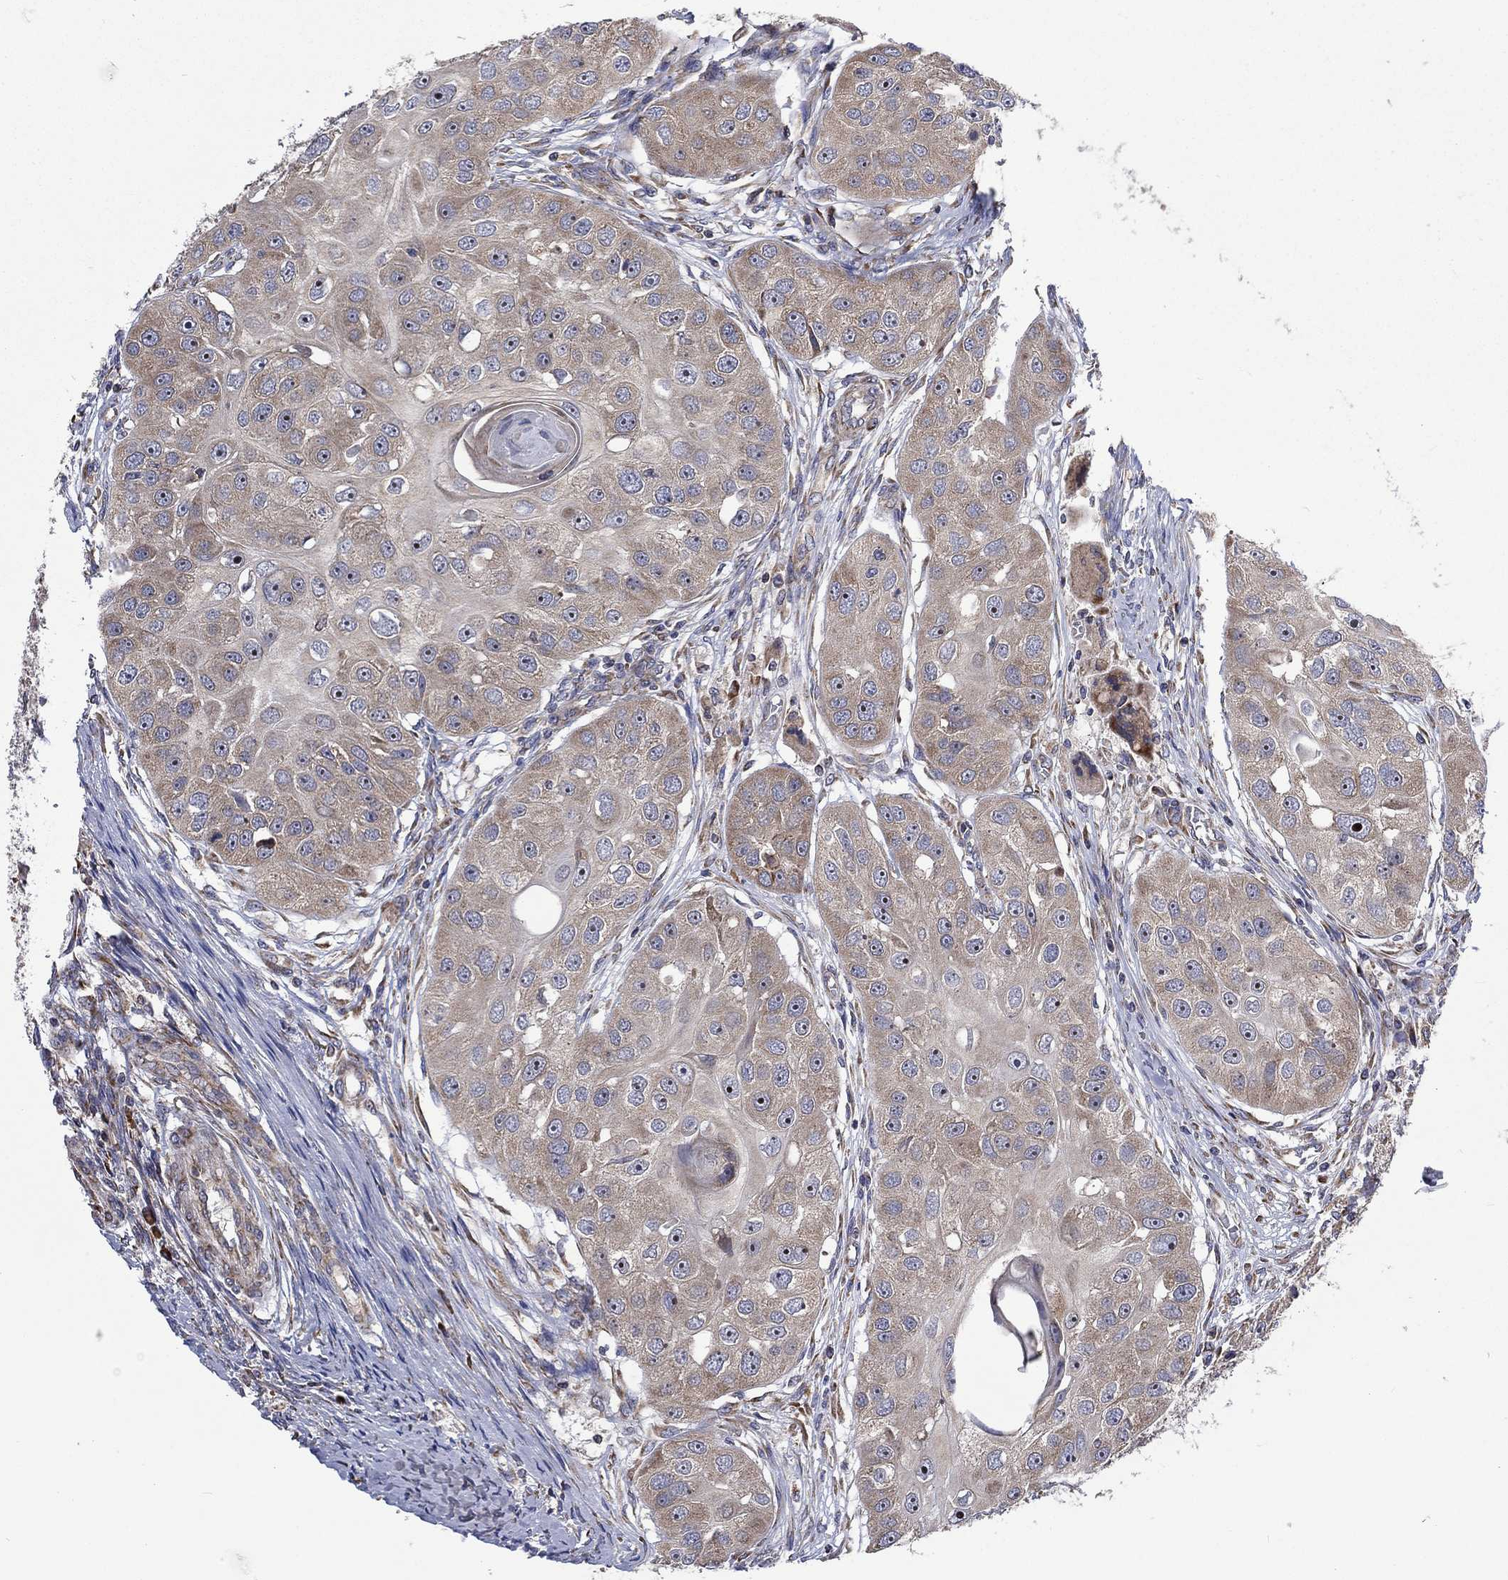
{"staining": {"intensity": "weak", "quantity": "25%-75%", "location": "cytoplasmic/membranous"}, "tissue": "head and neck cancer", "cell_type": "Tumor cells", "image_type": "cancer", "snomed": [{"axis": "morphology", "description": "Normal tissue, NOS"}, {"axis": "morphology", "description": "Squamous cell carcinoma, NOS"}, {"axis": "topography", "description": "Skeletal muscle"}, {"axis": "topography", "description": "Head-Neck"}], "caption": "DAB (3,3'-diaminobenzidine) immunohistochemical staining of human squamous cell carcinoma (head and neck) shows weak cytoplasmic/membranous protein staining in approximately 25%-75% of tumor cells.", "gene": "RPLP0", "patient": {"sex": "male", "age": 51}}